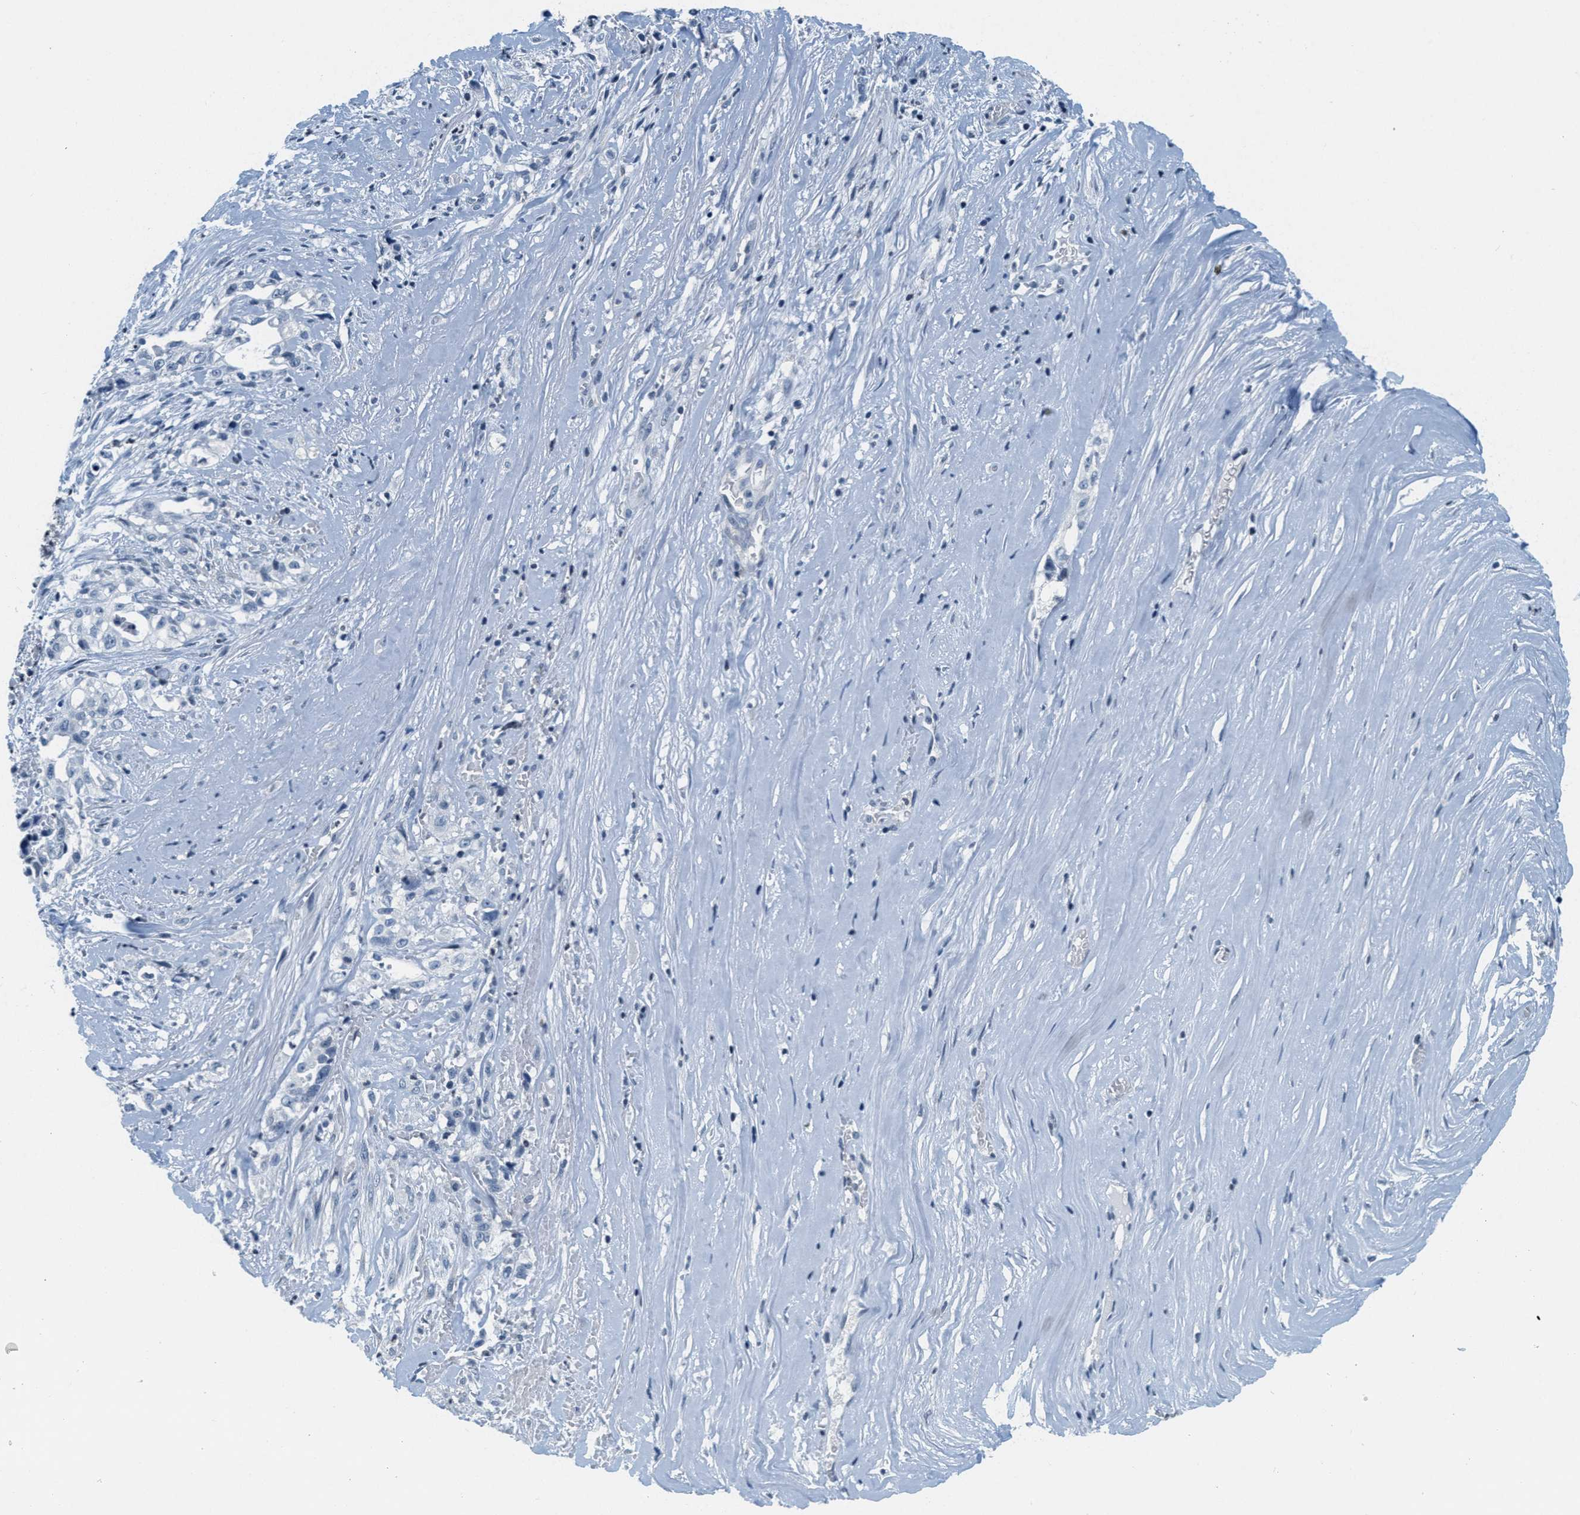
{"staining": {"intensity": "negative", "quantity": "none", "location": "none"}, "tissue": "liver cancer", "cell_type": "Tumor cells", "image_type": "cancer", "snomed": [{"axis": "morphology", "description": "Cholangiocarcinoma"}, {"axis": "topography", "description": "Liver"}], "caption": "The immunohistochemistry (IHC) histopathology image has no significant staining in tumor cells of cholangiocarcinoma (liver) tissue.", "gene": "CA4", "patient": {"sex": "female", "age": 70}}